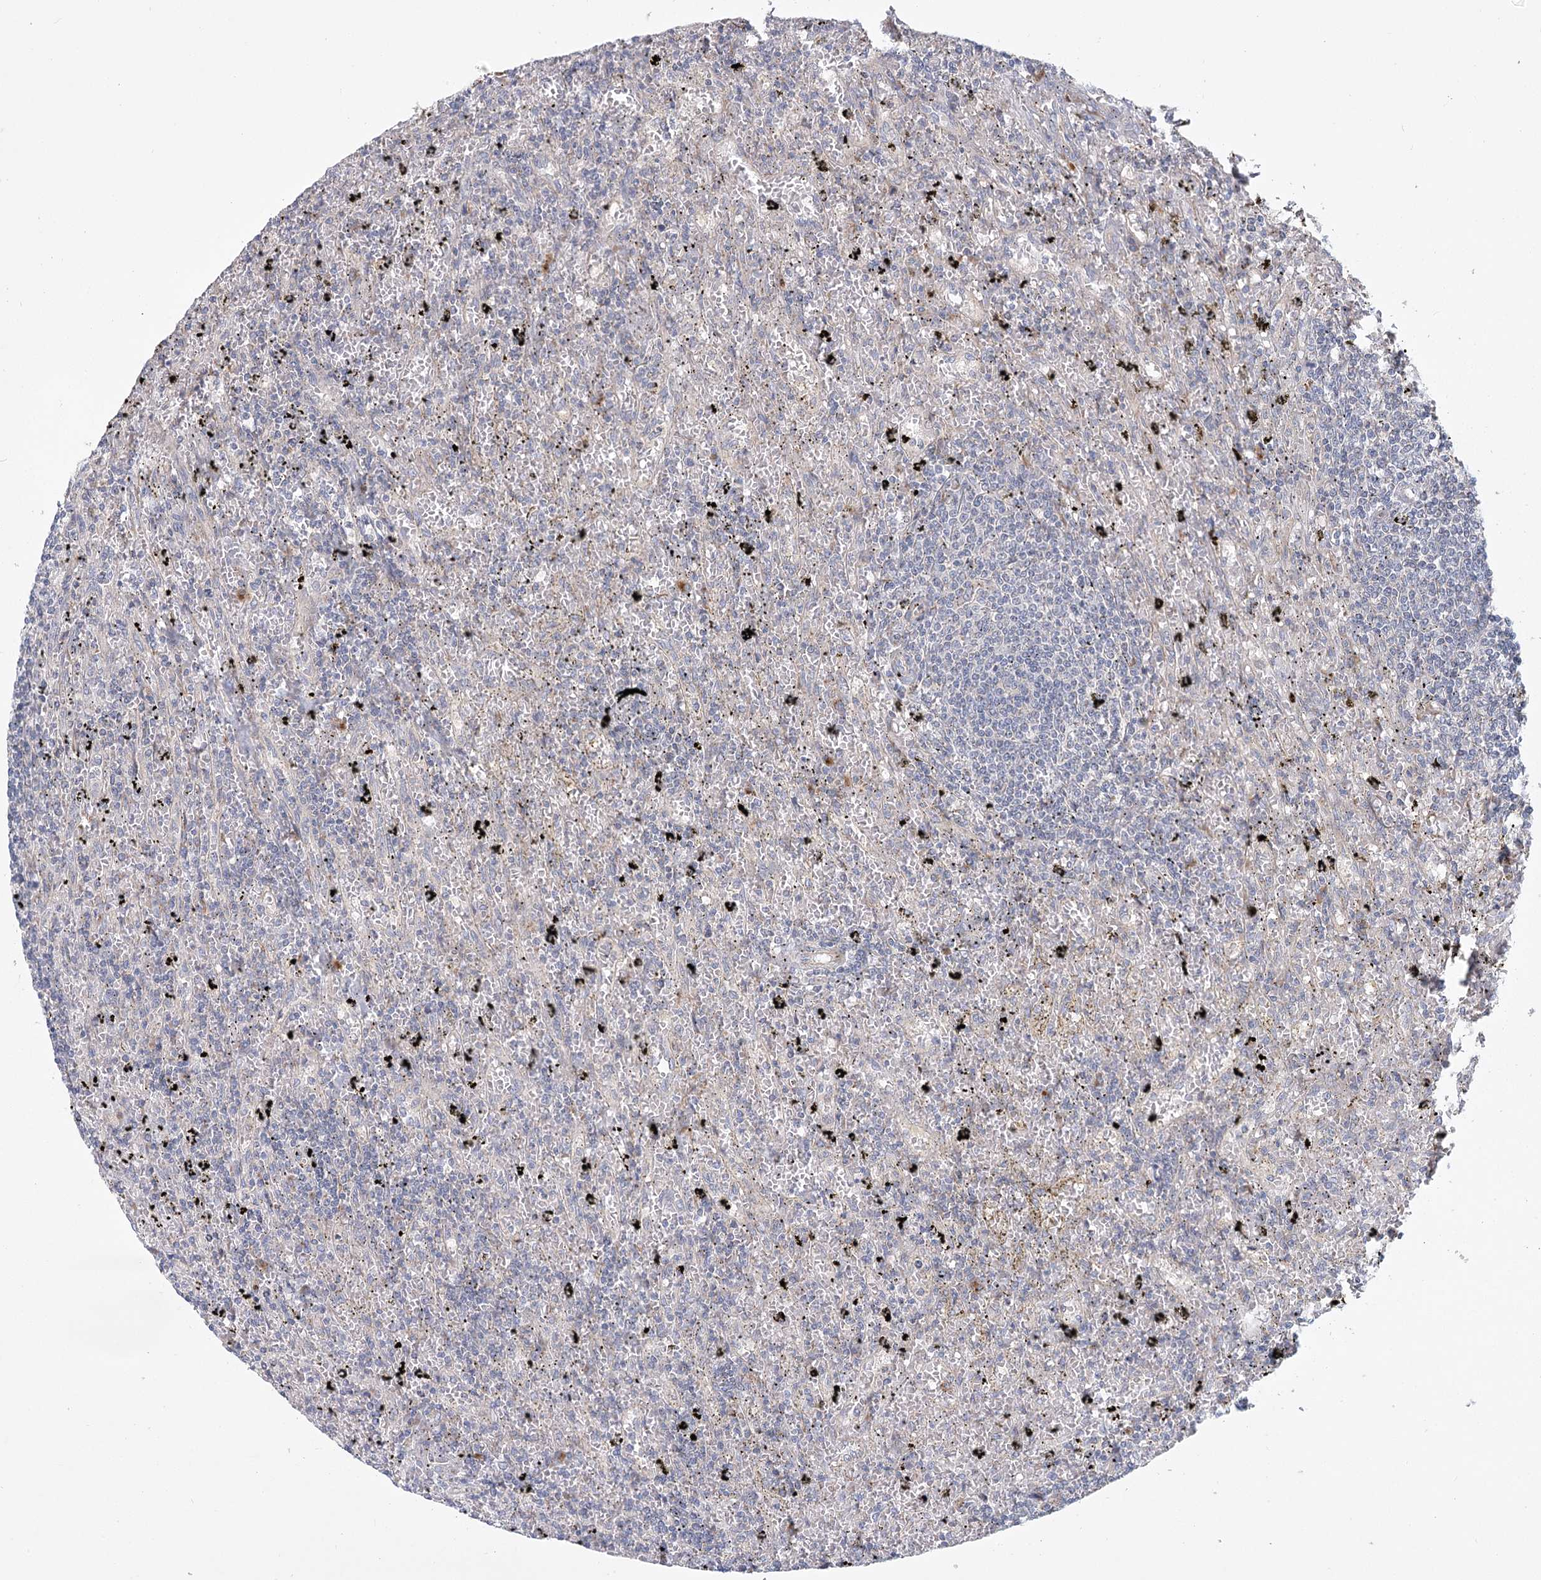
{"staining": {"intensity": "negative", "quantity": "none", "location": "none"}, "tissue": "lymphoma", "cell_type": "Tumor cells", "image_type": "cancer", "snomed": [{"axis": "morphology", "description": "Malignant lymphoma, non-Hodgkin's type, Low grade"}, {"axis": "topography", "description": "Spleen"}], "caption": "This micrograph is of lymphoma stained with IHC to label a protein in brown with the nuclei are counter-stained blue. There is no expression in tumor cells.", "gene": "CNTLN", "patient": {"sex": "male", "age": 76}}